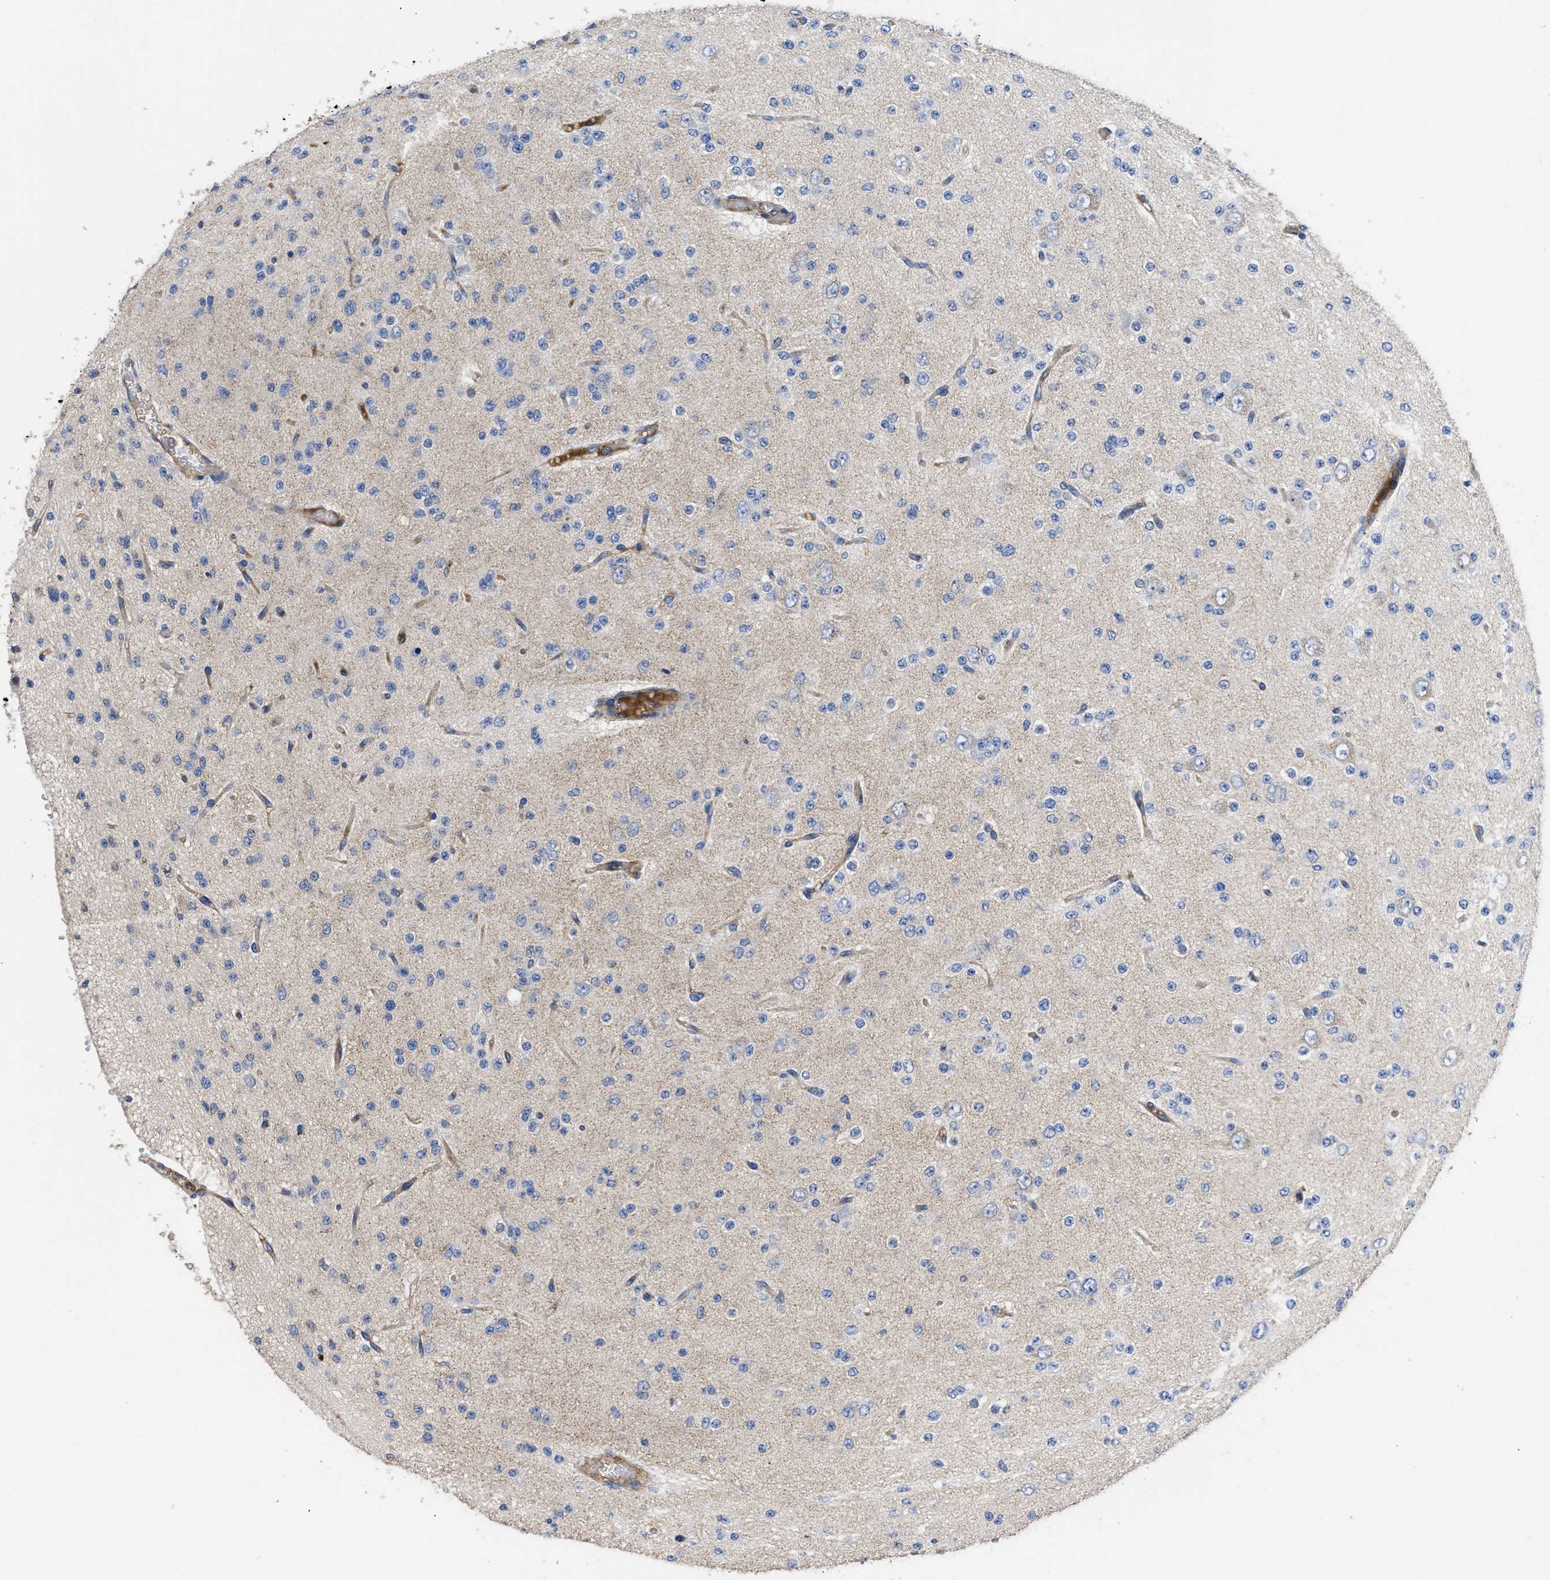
{"staining": {"intensity": "negative", "quantity": "none", "location": "none"}, "tissue": "glioma", "cell_type": "Tumor cells", "image_type": "cancer", "snomed": [{"axis": "morphology", "description": "Glioma, malignant, Low grade"}, {"axis": "topography", "description": "Brain"}], "caption": "Tumor cells show no significant protein positivity in malignant glioma (low-grade). (DAB IHC visualized using brightfield microscopy, high magnification).", "gene": "USP4", "patient": {"sex": "male", "age": 38}}